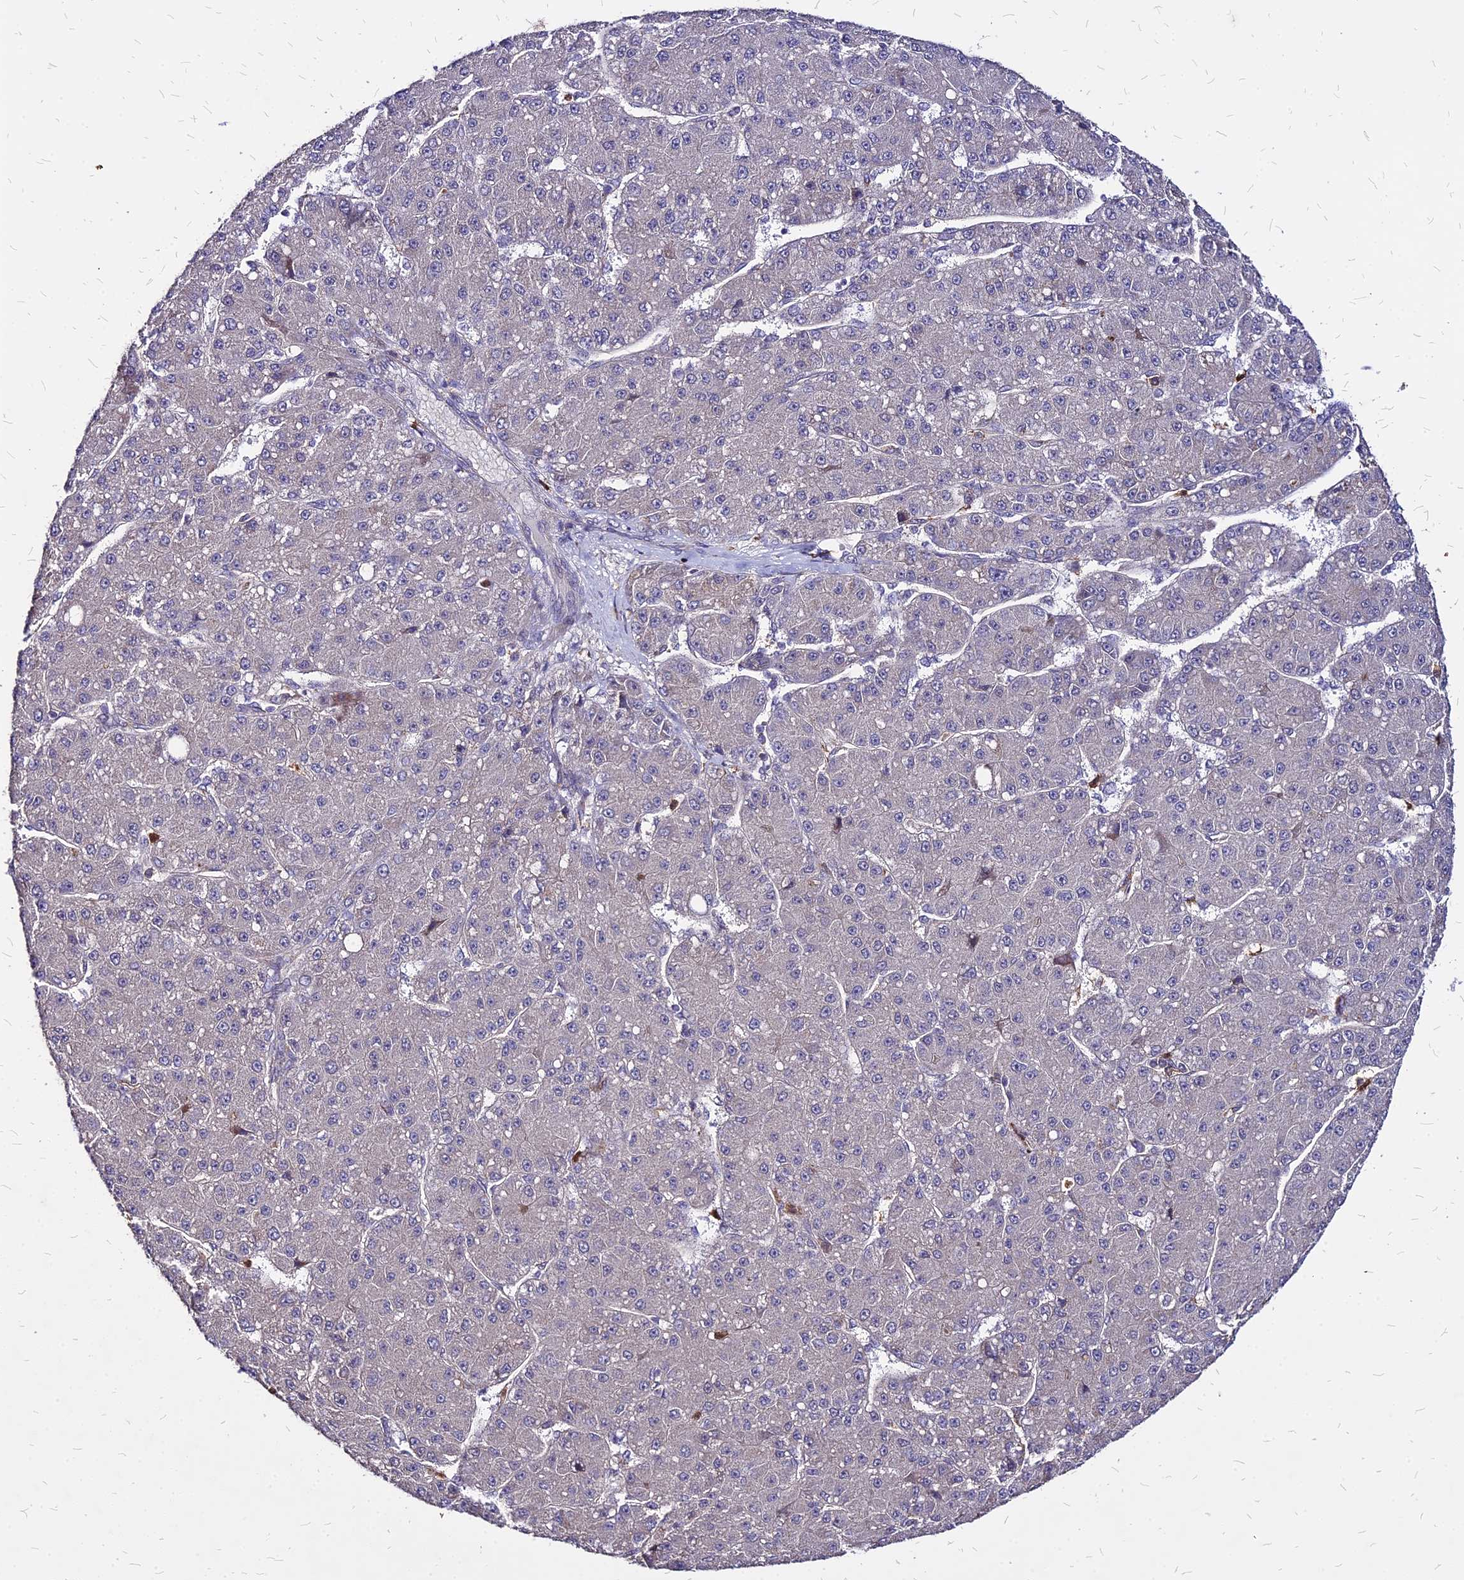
{"staining": {"intensity": "negative", "quantity": "none", "location": "none"}, "tissue": "liver cancer", "cell_type": "Tumor cells", "image_type": "cancer", "snomed": [{"axis": "morphology", "description": "Carcinoma, Hepatocellular, NOS"}, {"axis": "topography", "description": "Liver"}], "caption": "There is no significant staining in tumor cells of liver cancer. (DAB (3,3'-diaminobenzidine) IHC with hematoxylin counter stain).", "gene": "APBA3", "patient": {"sex": "male", "age": 67}}